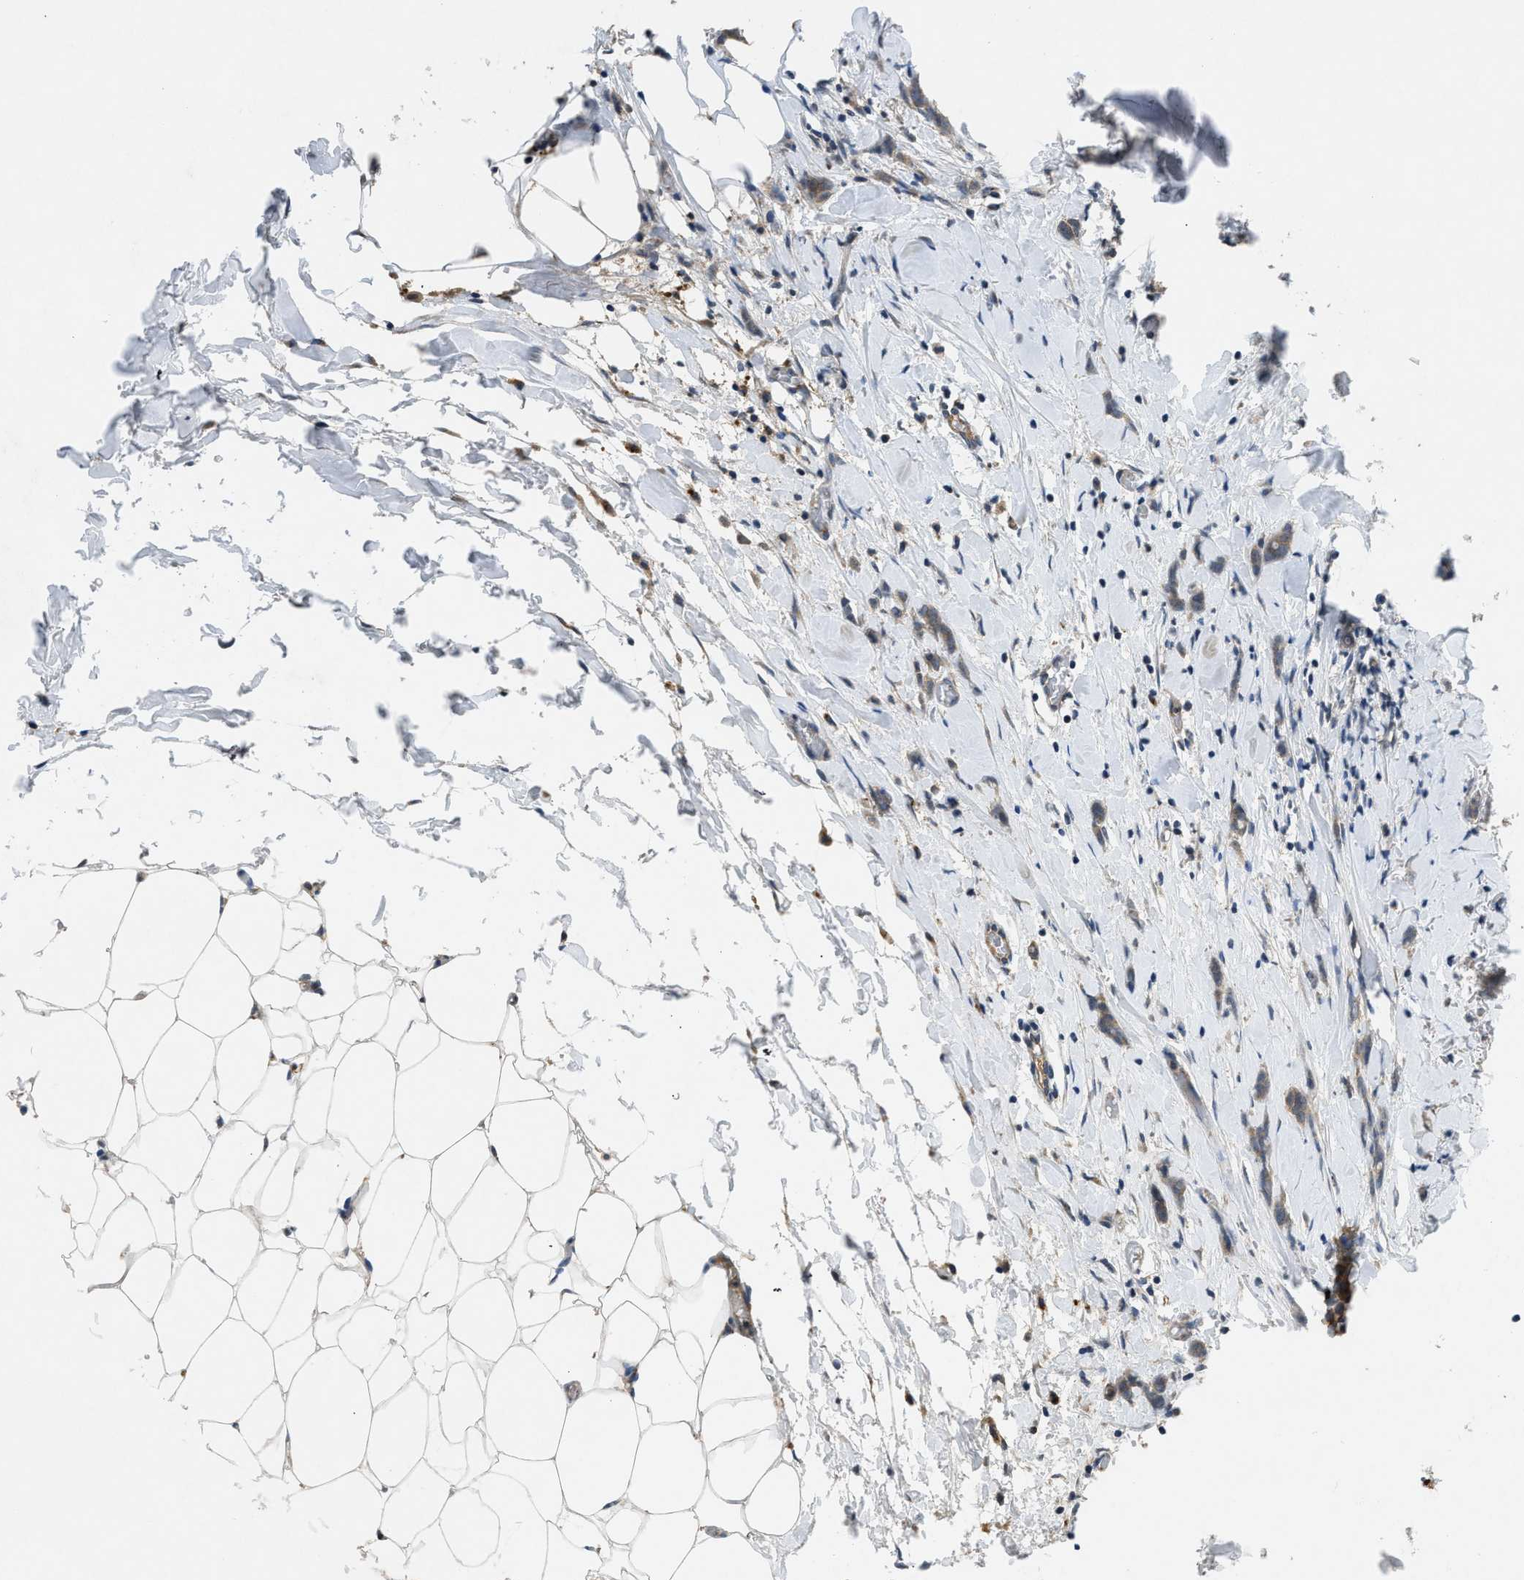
{"staining": {"intensity": "moderate", "quantity": ">75%", "location": "cytoplasmic/membranous"}, "tissue": "breast cancer", "cell_type": "Tumor cells", "image_type": "cancer", "snomed": [{"axis": "morphology", "description": "Lobular carcinoma, in situ"}, {"axis": "morphology", "description": "Lobular carcinoma"}, {"axis": "topography", "description": "Breast"}], "caption": "Brown immunohistochemical staining in lobular carcinoma in situ (breast) reveals moderate cytoplasmic/membranous staining in approximately >75% of tumor cells.", "gene": "PDE7A", "patient": {"sex": "female", "age": 41}}